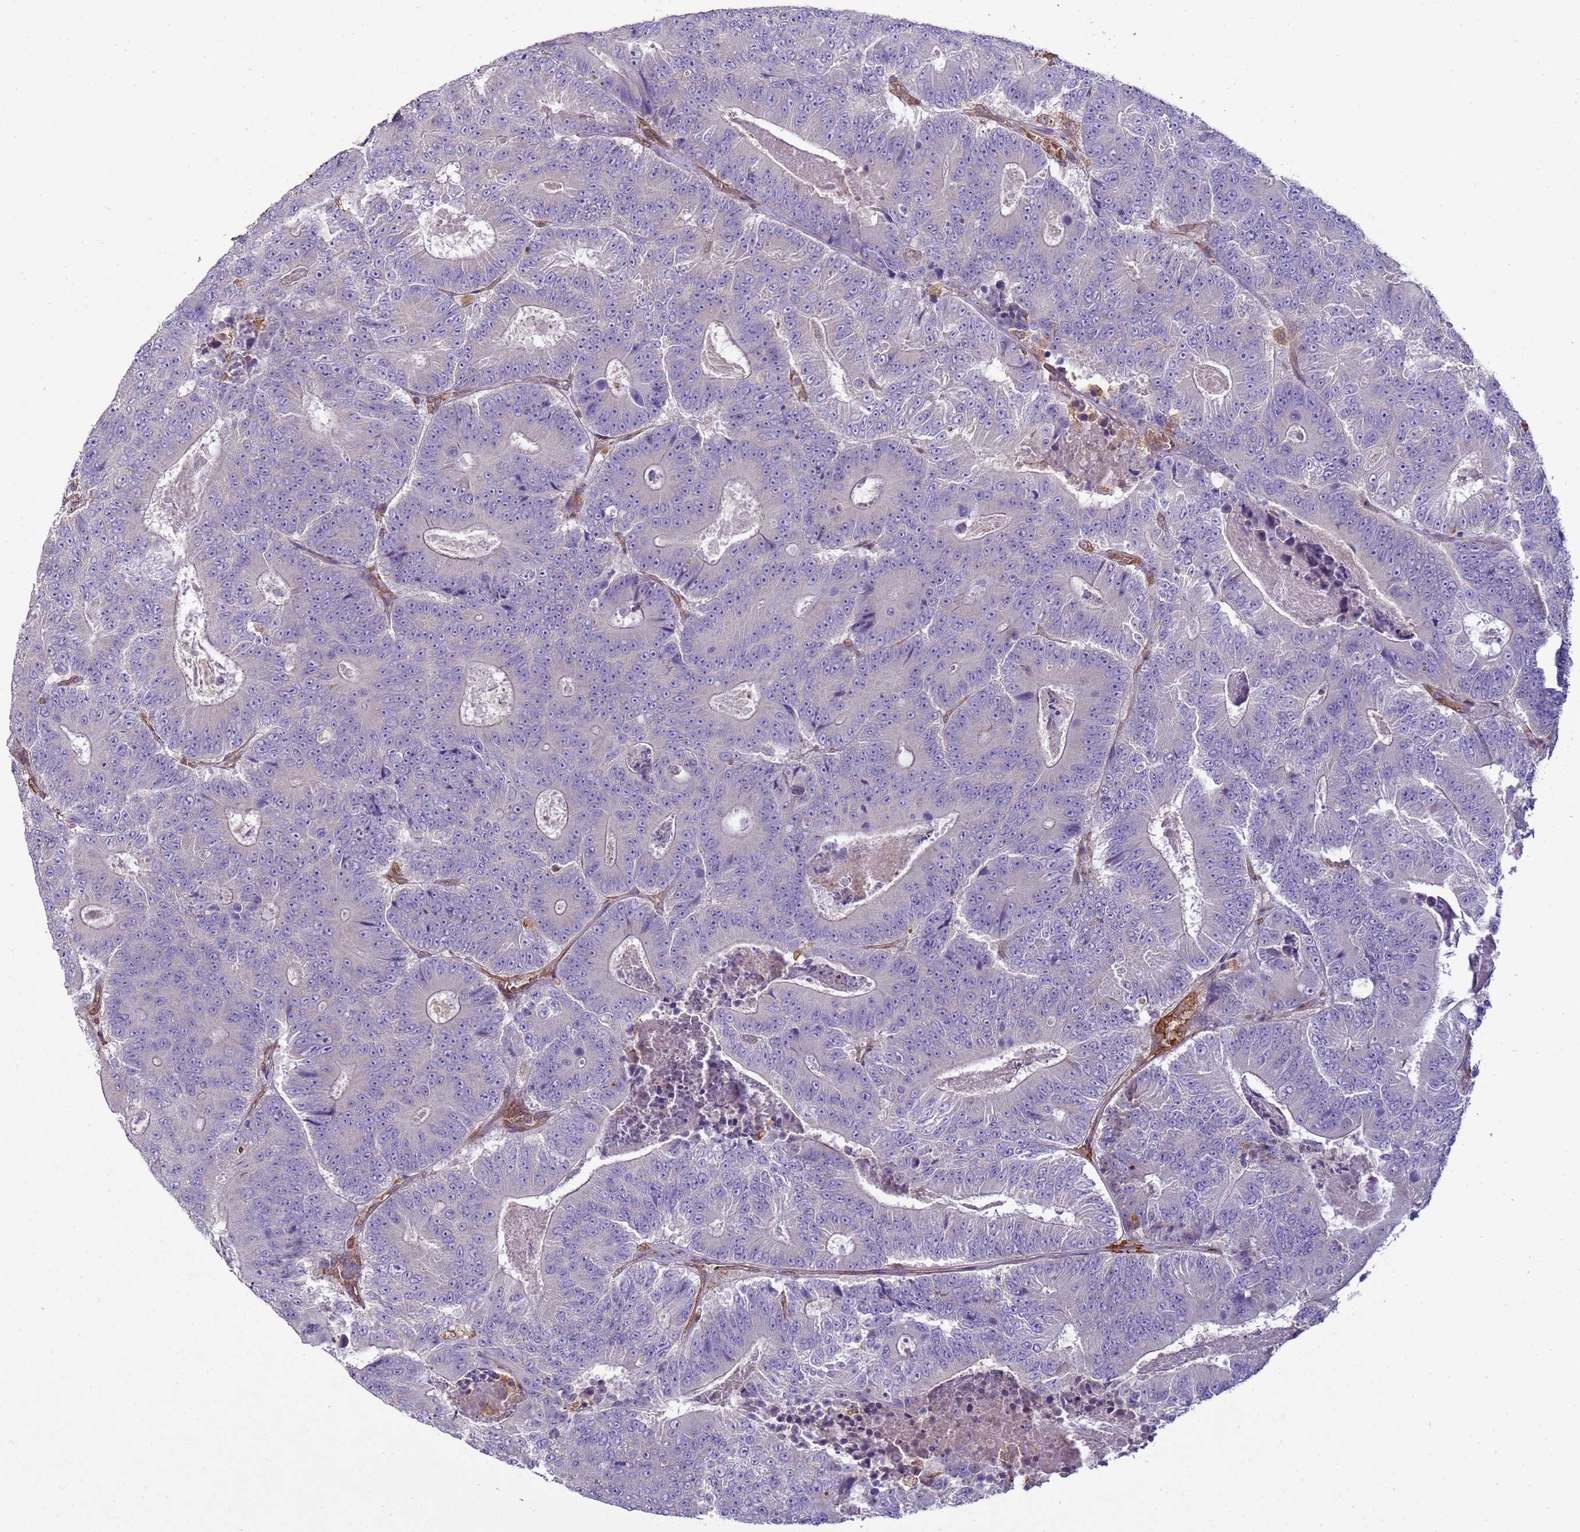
{"staining": {"intensity": "negative", "quantity": "none", "location": "none"}, "tissue": "colorectal cancer", "cell_type": "Tumor cells", "image_type": "cancer", "snomed": [{"axis": "morphology", "description": "Adenocarcinoma, NOS"}, {"axis": "topography", "description": "Colon"}], "caption": "Immunohistochemistry (IHC) image of human colorectal cancer stained for a protein (brown), which exhibits no expression in tumor cells.", "gene": "SGIP1", "patient": {"sex": "male", "age": 83}}